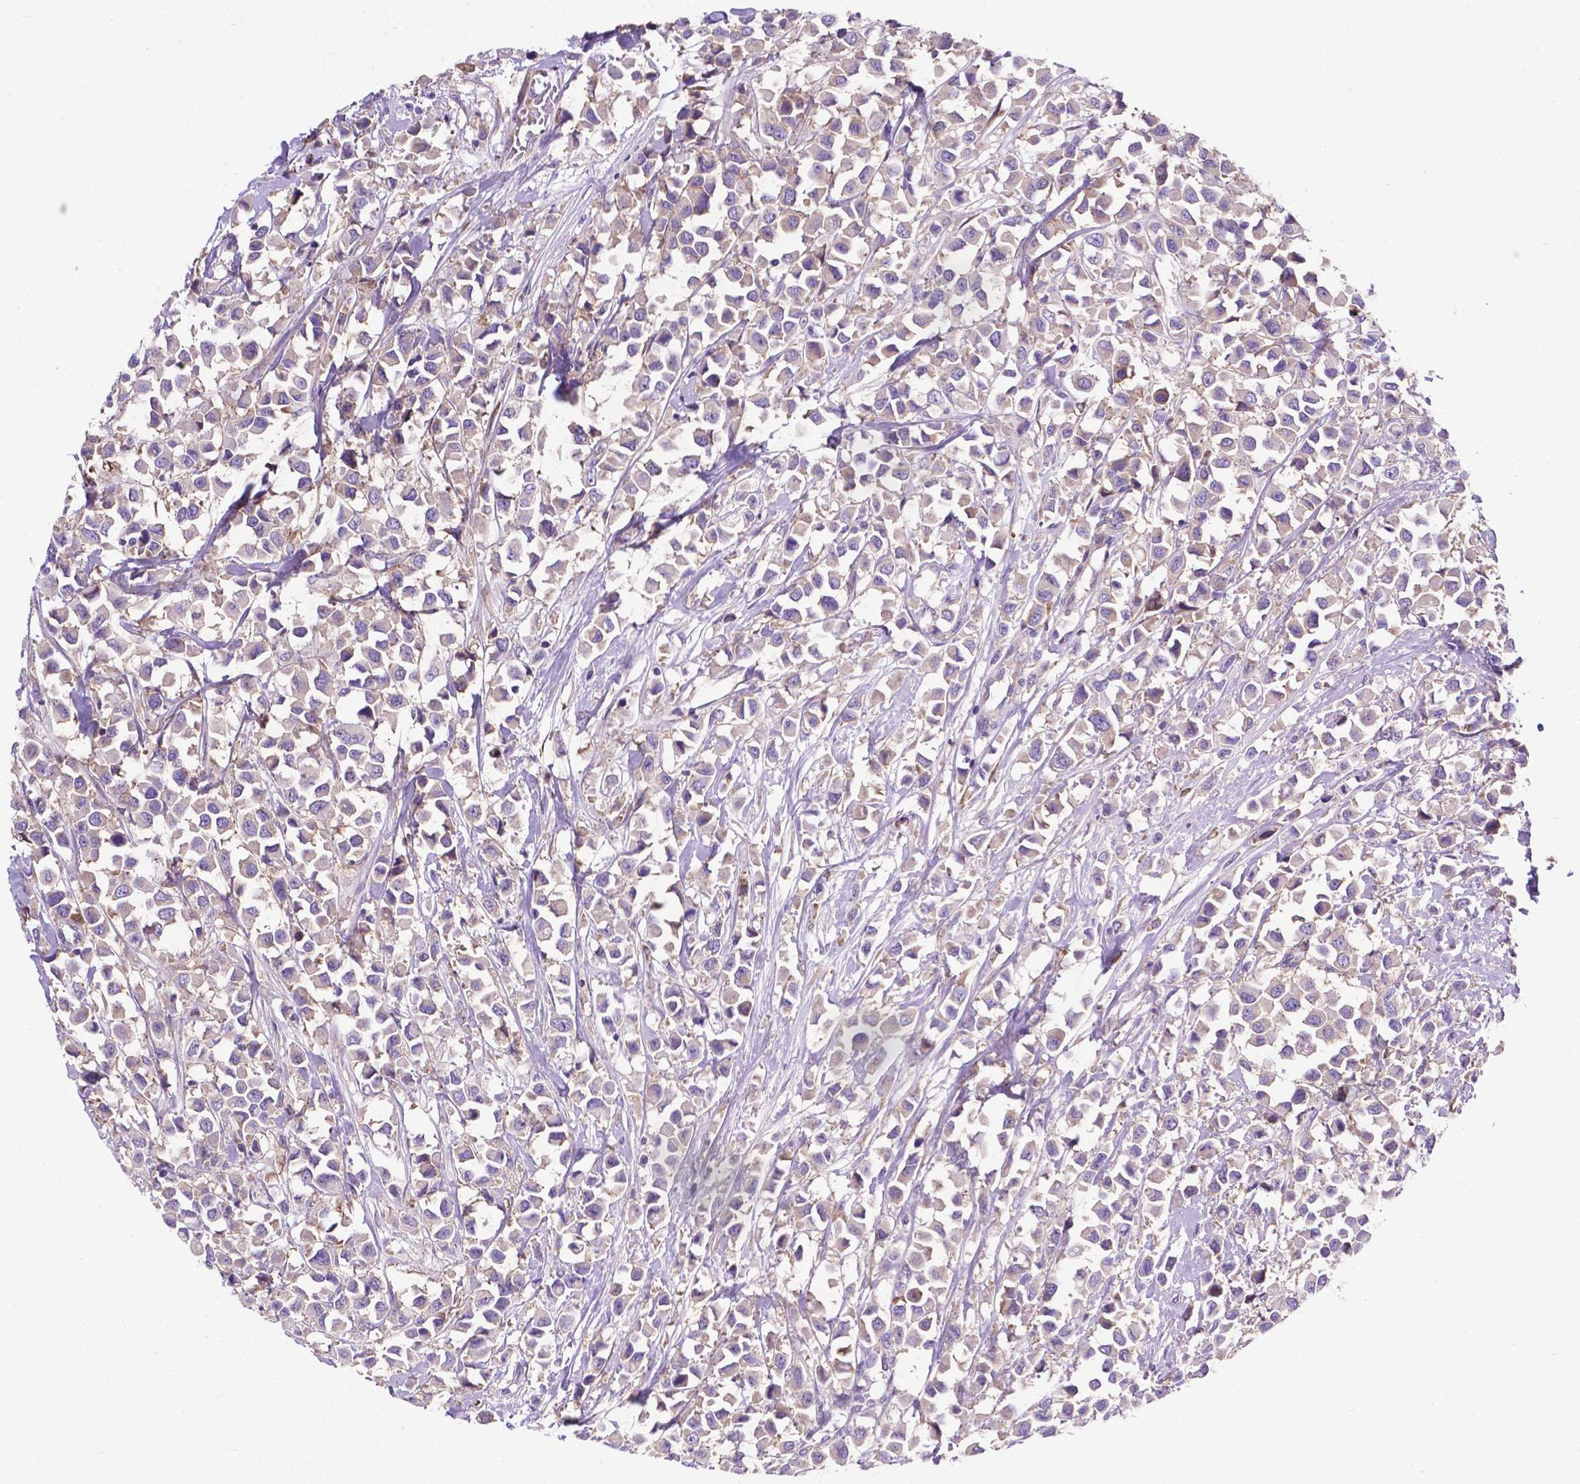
{"staining": {"intensity": "negative", "quantity": "none", "location": "none"}, "tissue": "breast cancer", "cell_type": "Tumor cells", "image_type": "cancer", "snomed": [{"axis": "morphology", "description": "Duct carcinoma"}, {"axis": "topography", "description": "Breast"}], "caption": "DAB (3,3'-diaminobenzidine) immunohistochemical staining of breast cancer reveals no significant staining in tumor cells. (DAB immunohistochemistry (IHC) with hematoxylin counter stain).", "gene": "RPL6", "patient": {"sex": "female", "age": 61}}